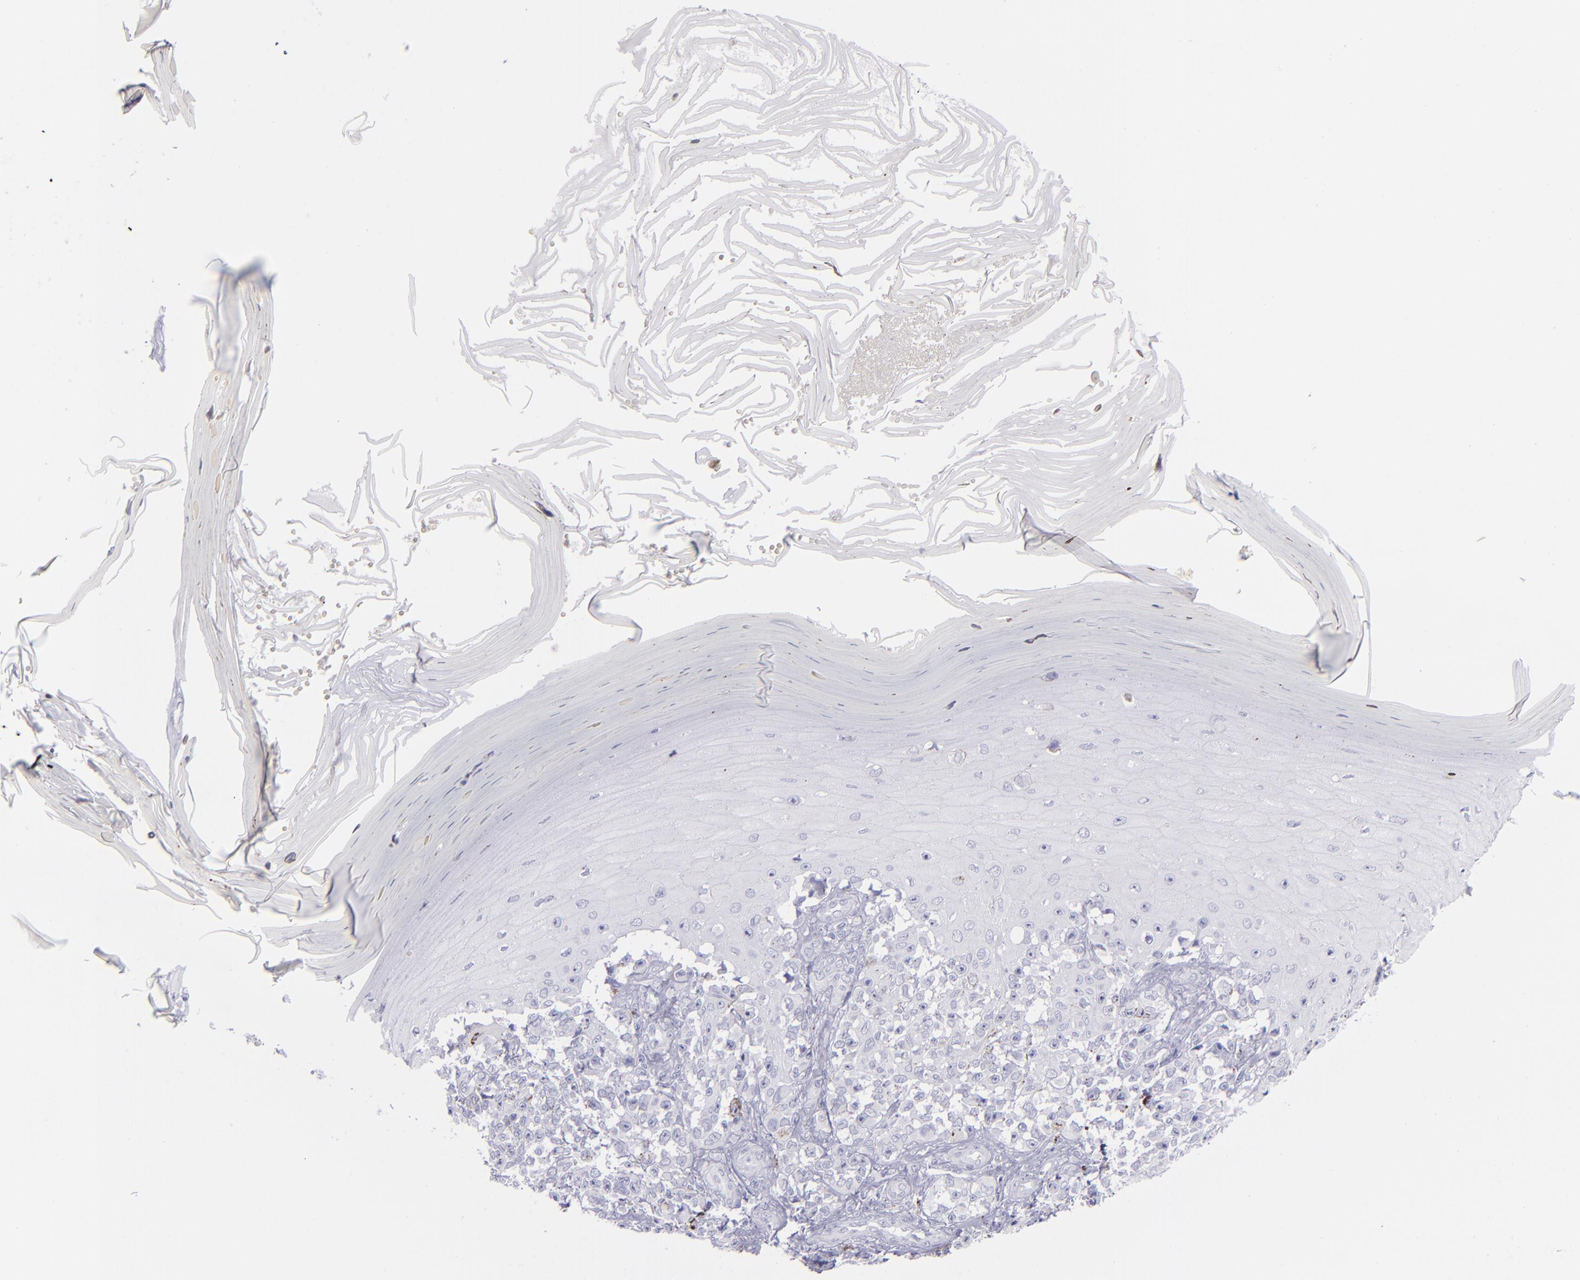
{"staining": {"intensity": "negative", "quantity": "none", "location": "none"}, "tissue": "melanoma", "cell_type": "Tumor cells", "image_type": "cancer", "snomed": [{"axis": "morphology", "description": "Malignant melanoma, NOS"}, {"axis": "topography", "description": "Skin"}], "caption": "Immunohistochemical staining of melanoma shows no significant positivity in tumor cells.", "gene": "CD22", "patient": {"sex": "female", "age": 82}}